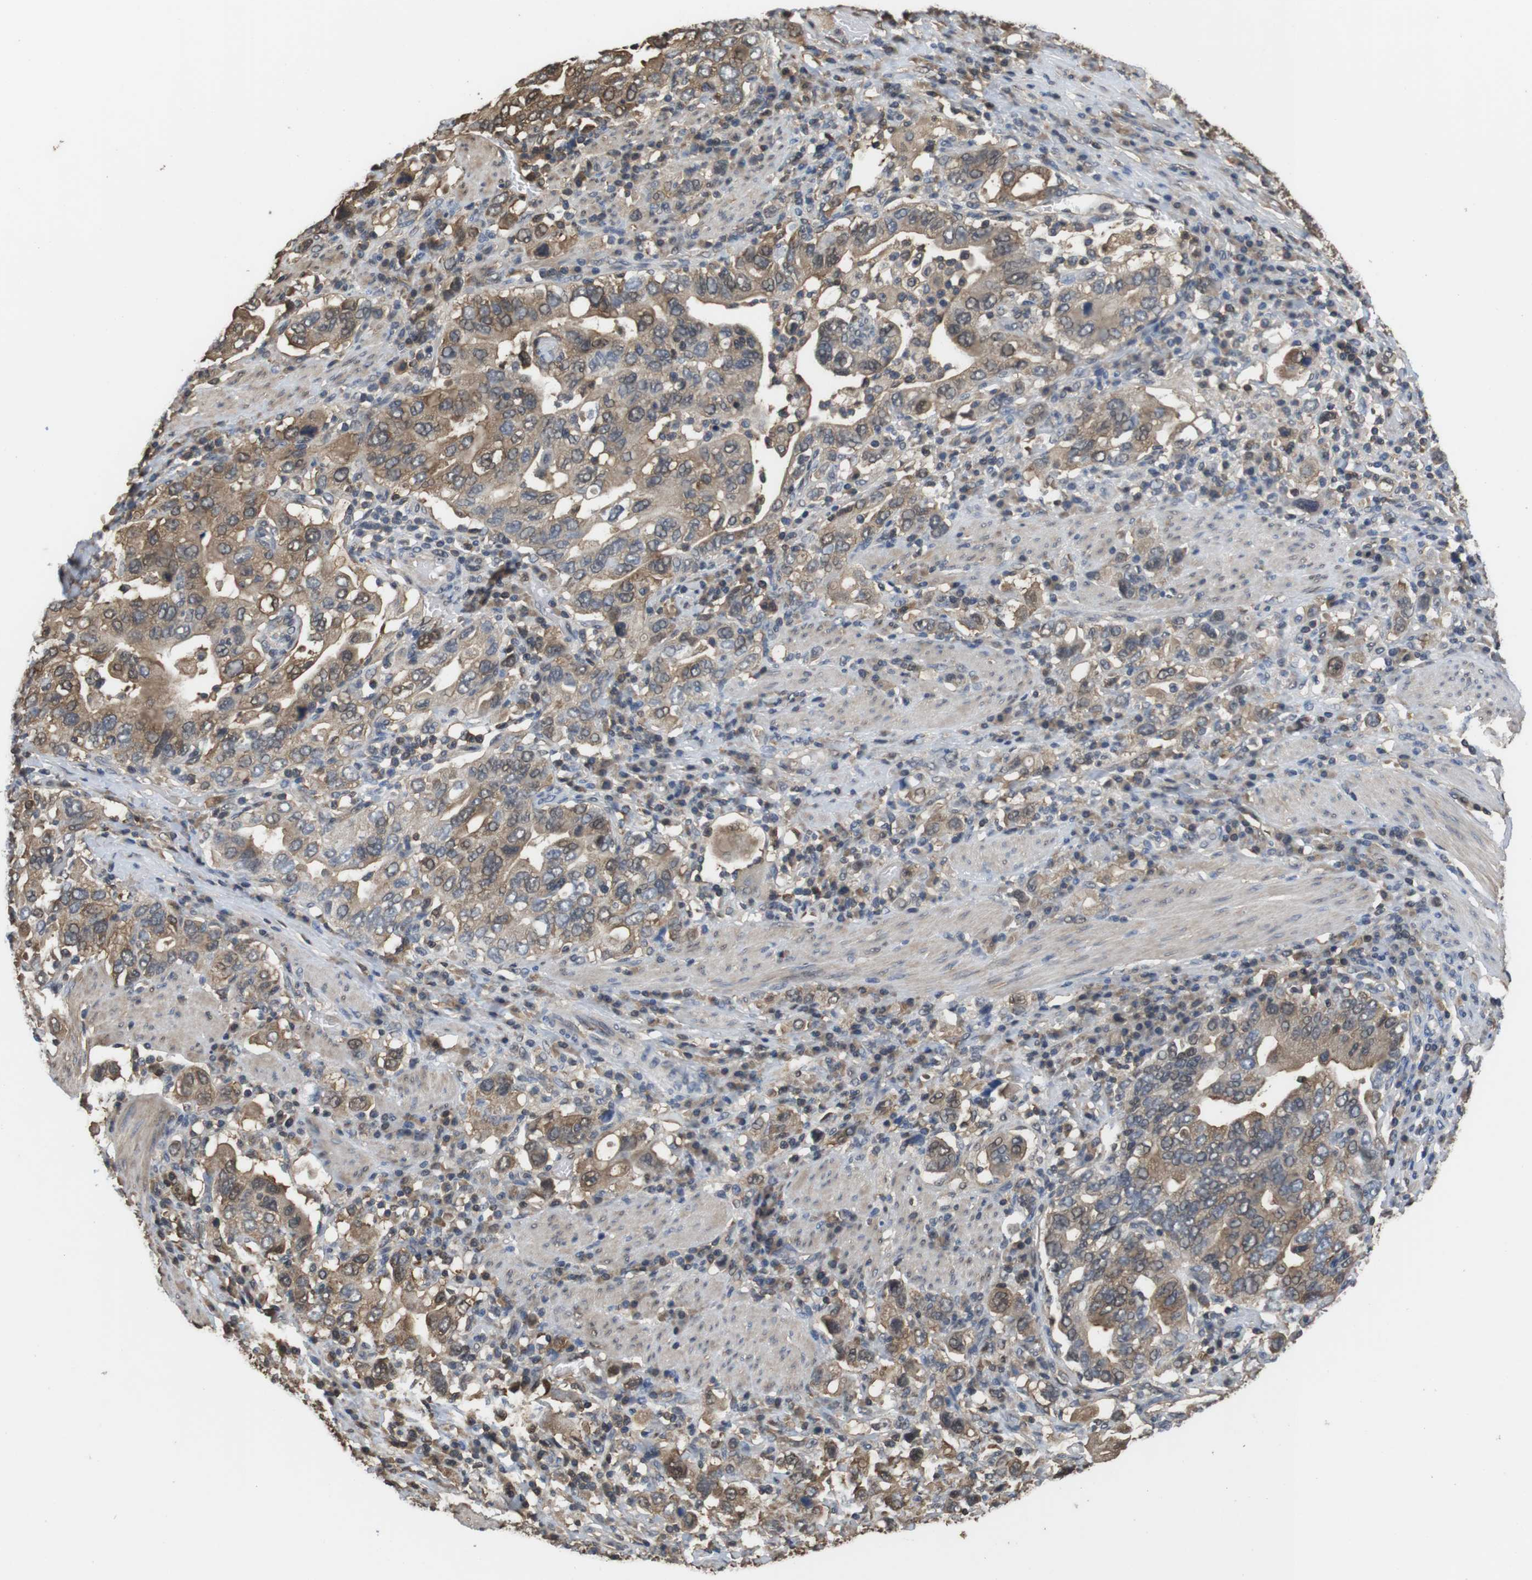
{"staining": {"intensity": "moderate", "quantity": ">75%", "location": "cytoplasmic/membranous,nuclear"}, "tissue": "stomach cancer", "cell_type": "Tumor cells", "image_type": "cancer", "snomed": [{"axis": "morphology", "description": "Adenocarcinoma, NOS"}, {"axis": "topography", "description": "Stomach, upper"}], "caption": "A medium amount of moderate cytoplasmic/membranous and nuclear staining is present in approximately >75% of tumor cells in stomach cancer (adenocarcinoma) tissue. The staining was performed using DAB to visualize the protein expression in brown, while the nuclei were stained in blue with hematoxylin (Magnification: 20x).", "gene": "LDHA", "patient": {"sex": "male", "age": 62}}